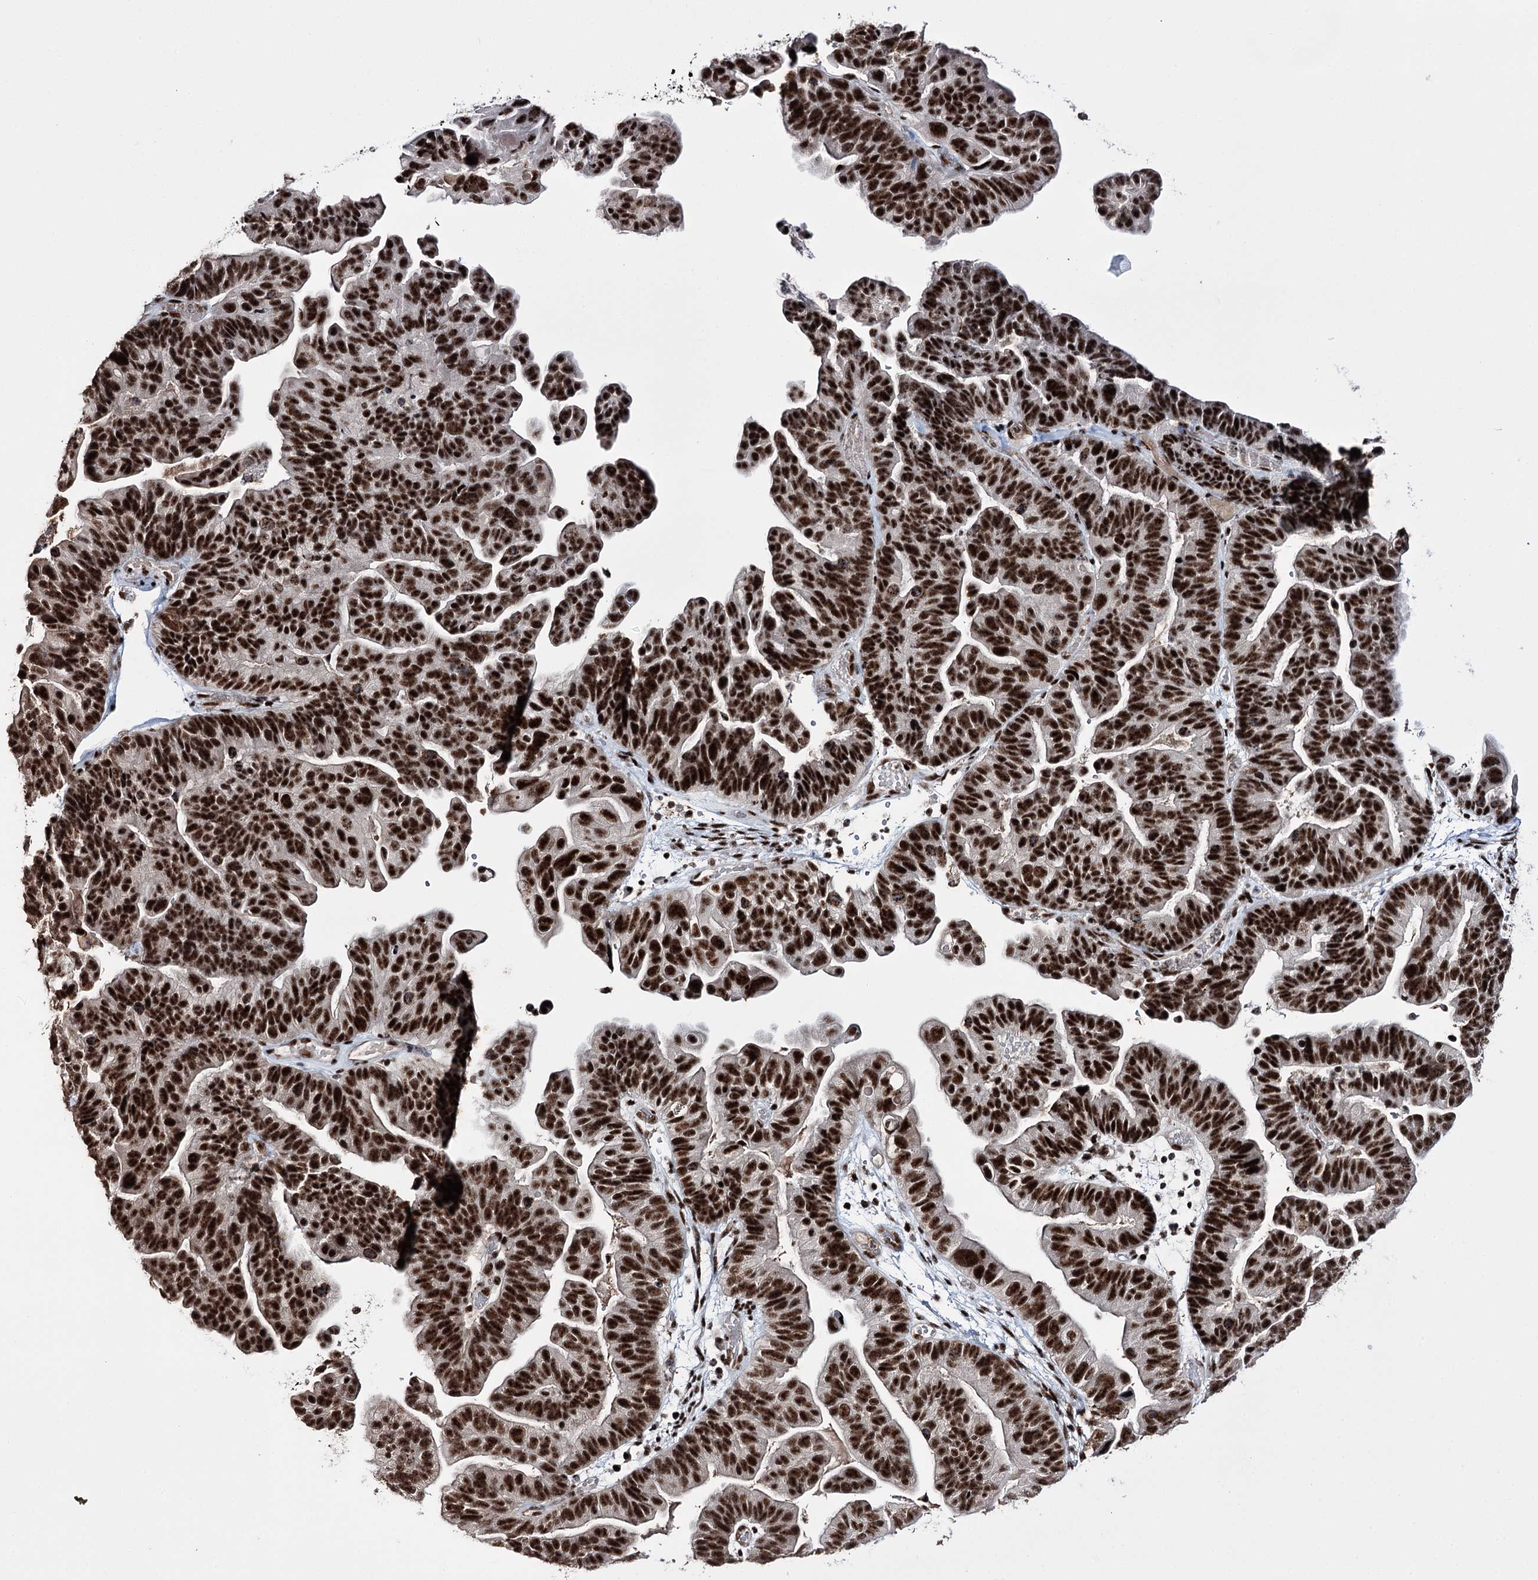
{"staining": {"intensity": "strong", "quantity": ">75%", "location": "nuclear"}, "tissue": "ovarian cancer", "cell_type": "Tumor cells", "image_type": "cancer", "snomed": [{"axis": "morphology", "description": "Cystadenocarcinoma, serous, NOS"}, {"axis": "topography", "description": "Ovary"}], "caption": "Ovarian serous cystadenocarcinoma stained with a brown dye exhibits strong nuclear positive positivity in approximately >75% of tumor cells.", "gene": "PRPF40A", "patient": {"sex": "female", "age": 56}}